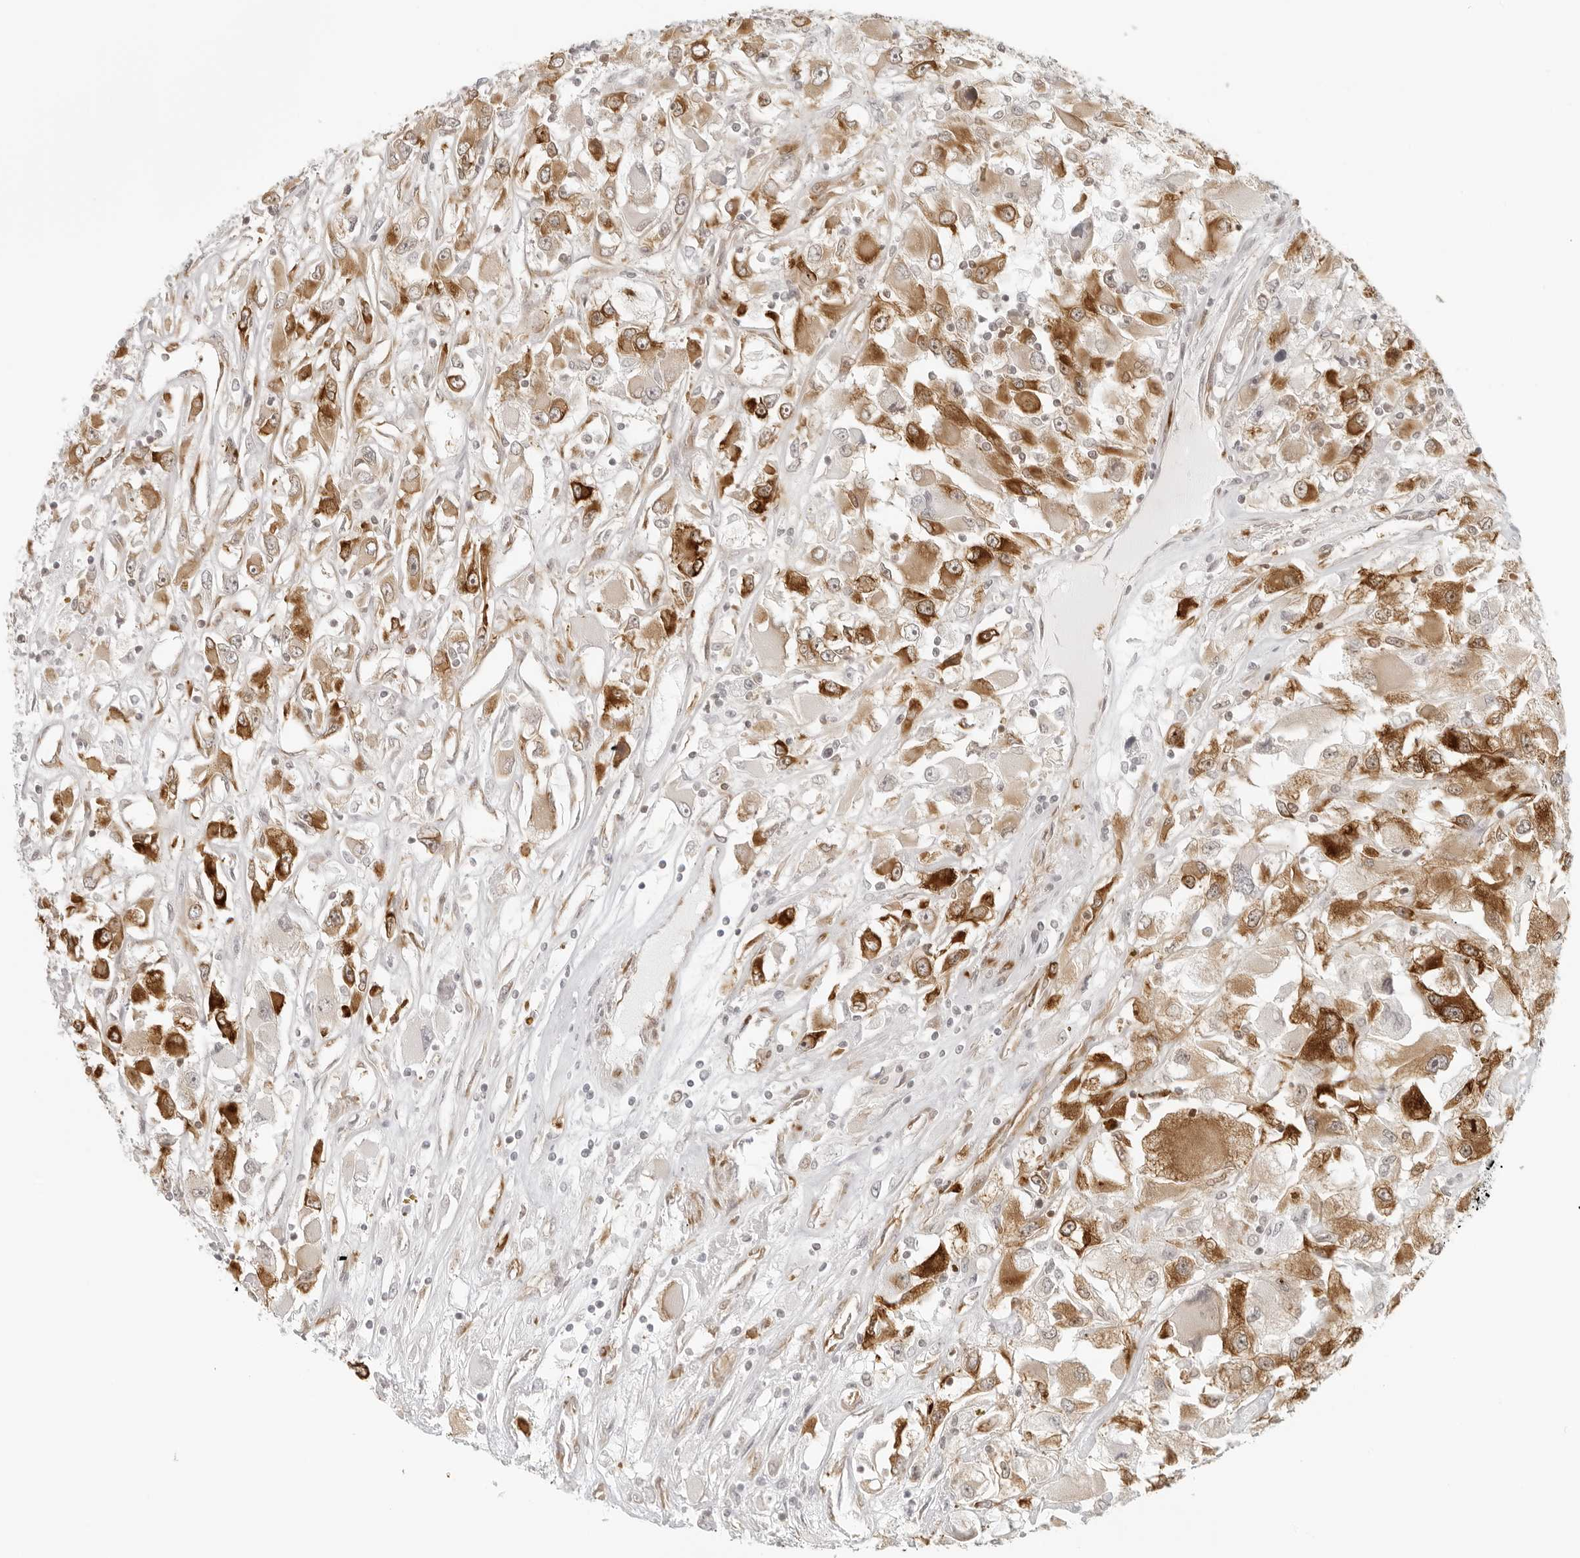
{"staining": {"intensity": "strong", "quantity": ">75%", "location": "cytoplasmic/membranous"}, "tissue": "renal cancer", "cell_type": "Tumor cells", "image_type": "cancer", "snomed": [{"axis": "morphology", "description": "Adenocarcinoma, NOS"}, {"axis": "topography", "description": "Kidney"}], "caption": "IHC (DAB (3,3'-diaminobenzidine)) staining of human adenocarcinoma (renal) demonstrates strong cytoplasmic/membranous protein staining in approximately >75% of tumor cells.", "gene": "EIF4G1", "patient": {"sex": "female", "age": 52}}